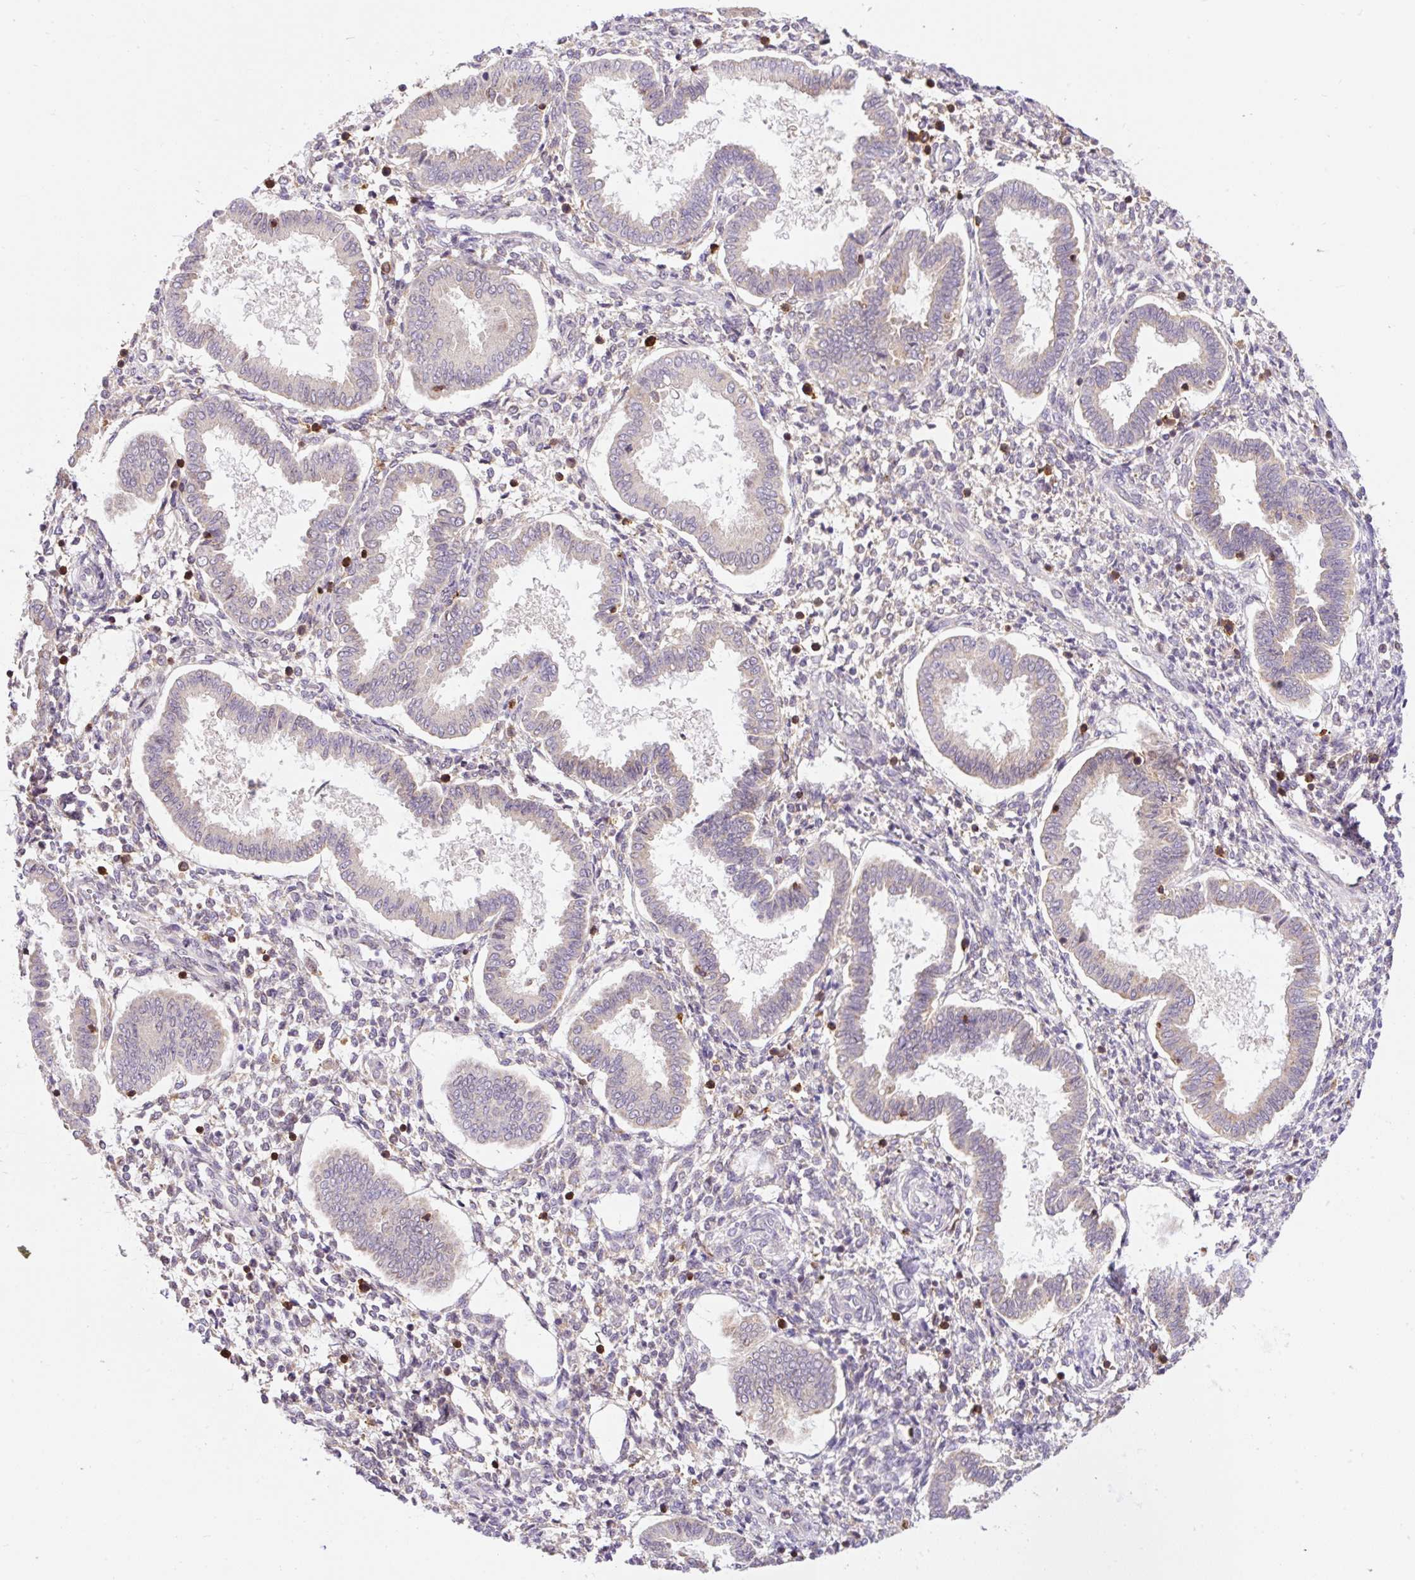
{"staining": {"intensity": "negative", "quantity": "none", "location": "none"}, "tissue": "endometrium", "cell_type": "Cells in endometrial stroma", "image_type": "normal", "snomed": [{"axis": "morphology", "description": "Normal tissue, NOS"}, {"axis": "topography", "description": "Endometrium"}], "caption": "This is an IHC micrograph of normal human endometrium. There is no expression in cells in endometrial stroma.", "gene": "CARD11", "patient": {"sex": "female", "age": 24}}